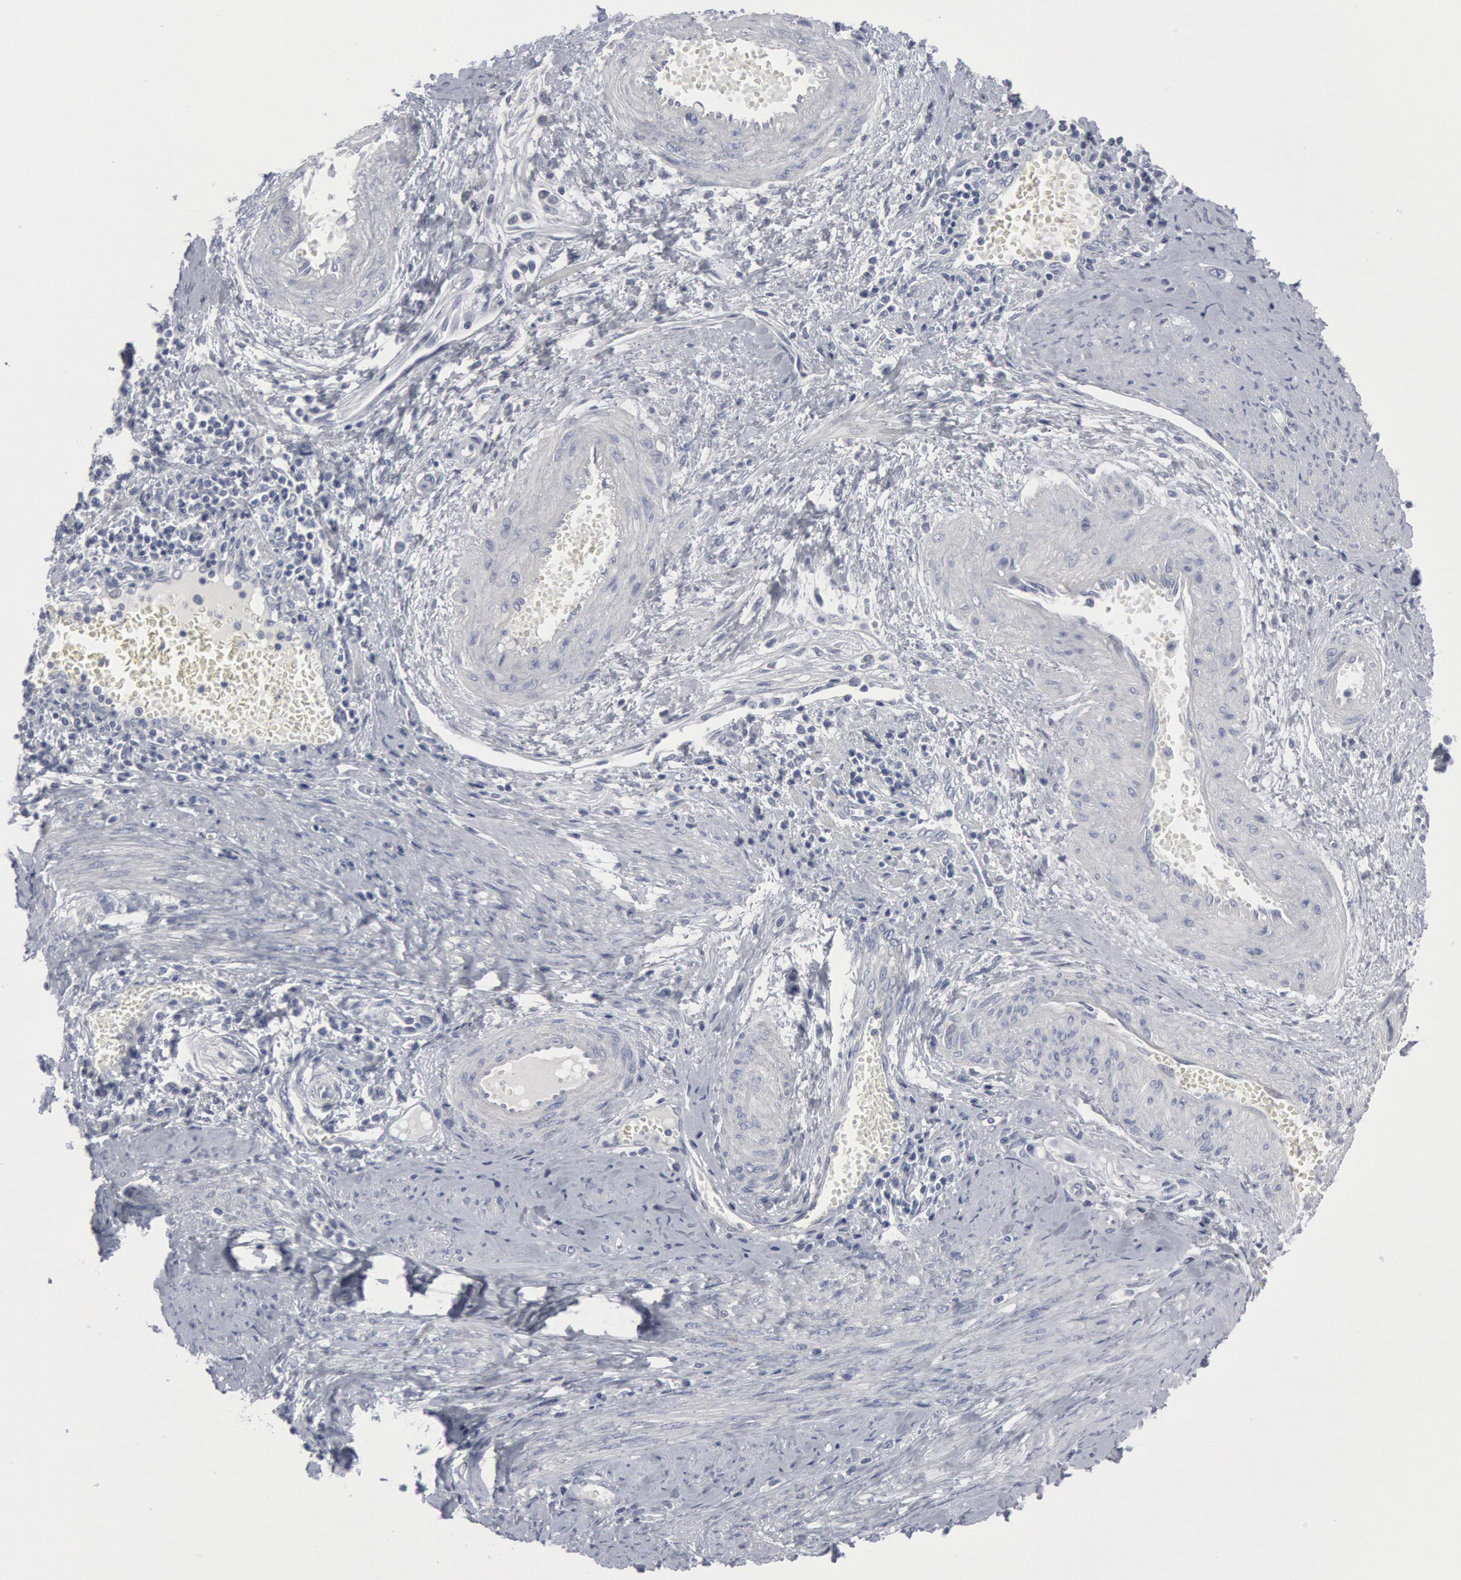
{"staining": {"intensity": "negative", "quantity": "none", "location": "none"}, "tissue": "cervical cancer", "cell_type": "Tumor cells", "image_type": "cancer", "snomed": [{"axis": "morphology", "description": "Normal tissue, NOS"}, {"axis": "morphology", "description": "Adenocarcinoma, NOS"}, {"axis": "topography", "description": "Cervix"}], "caption": "Immunohistochemistry micrograph of human cervical cancer stained for a protein (brown), which shows no expression in tumor cells.", "gene": "DMC1", "patient": {"sex": "female", "age": 34}}